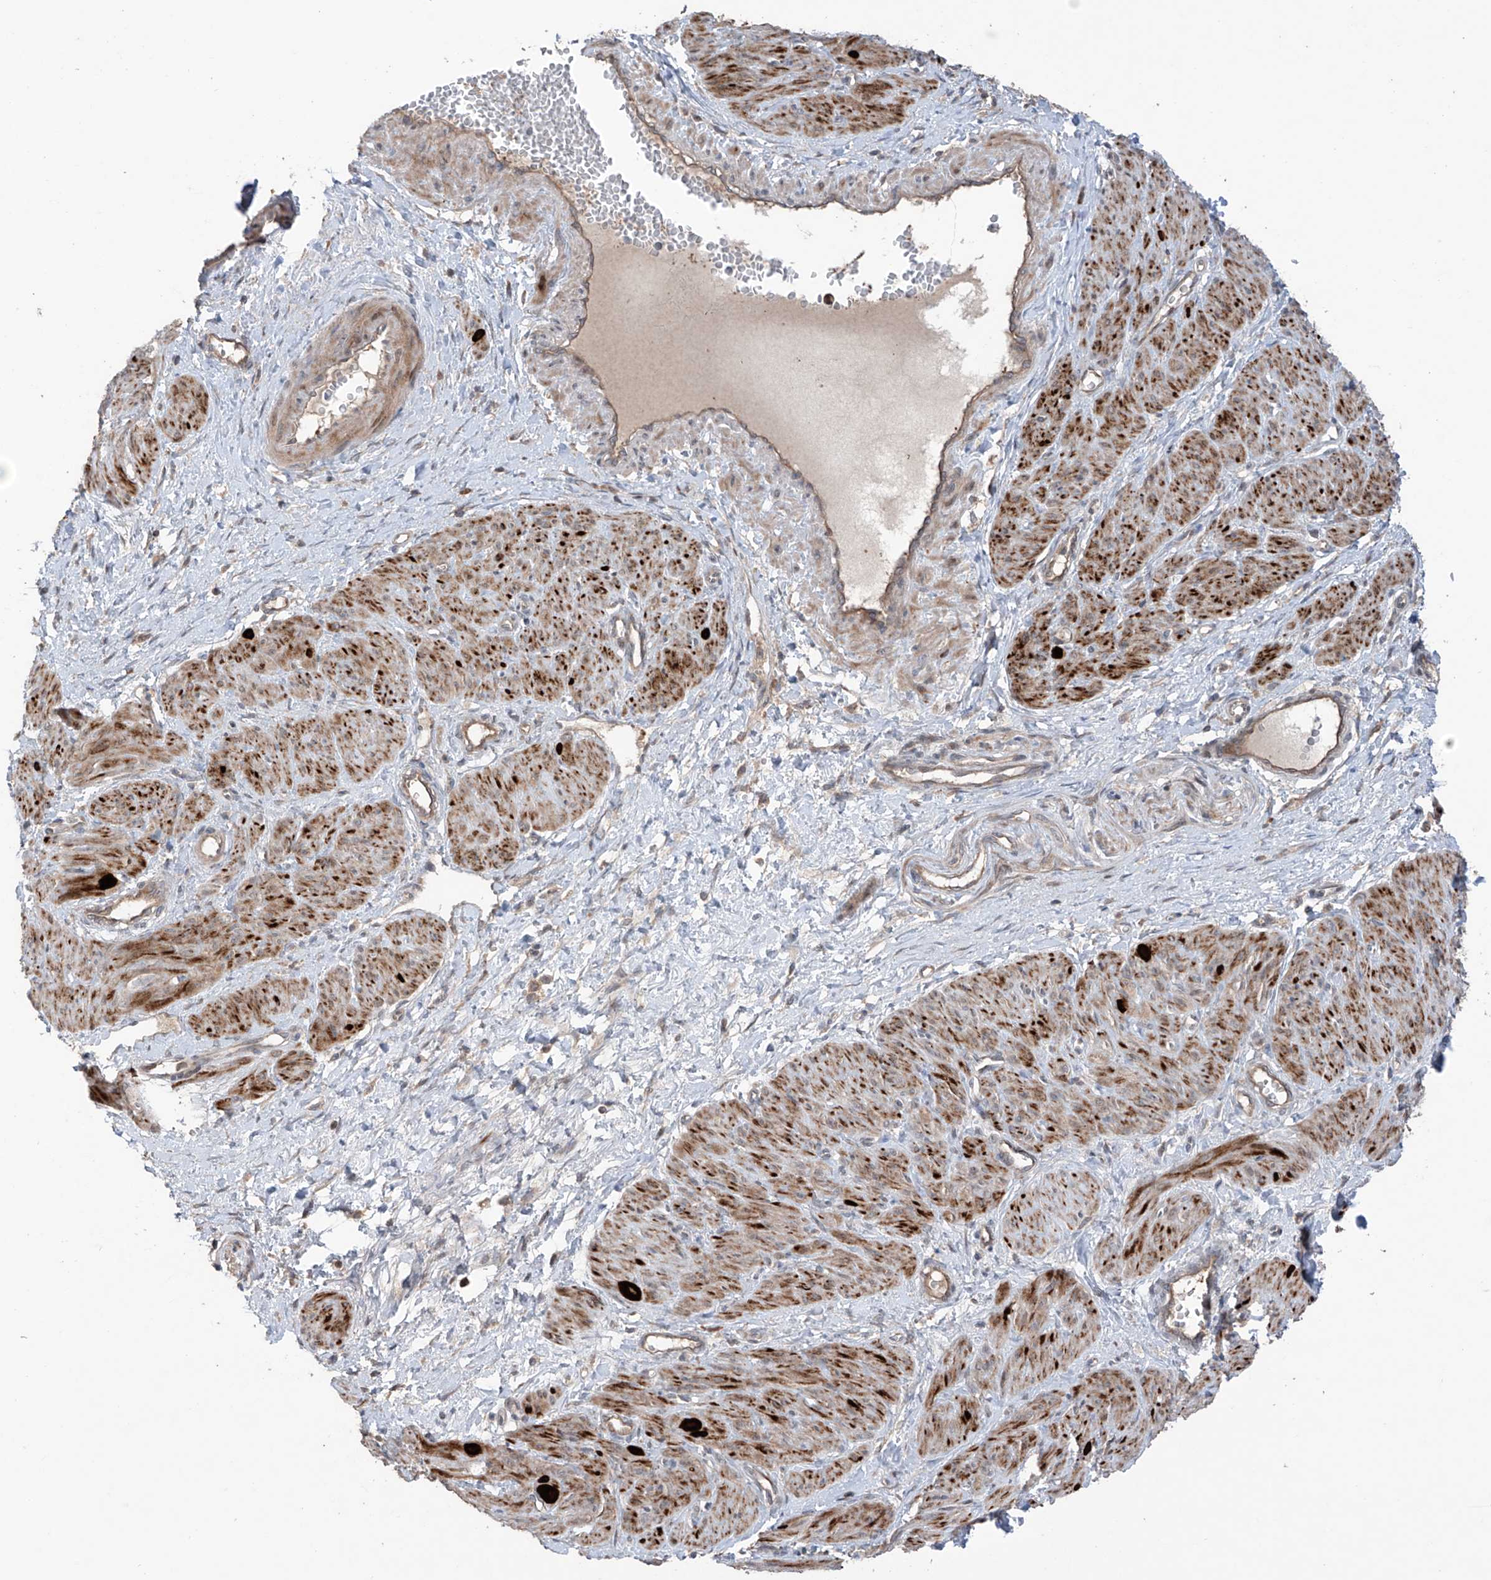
{"staining": {"intensity": "strong", "quantity": "25%-75%", "location": "cytoplasmic/membranous"}, "tissue": "smooth muscle", "cell_type": "Smooth muscle cells", "image_type": "normal", "snomed": [{"axis": "morphology", "description": "Normal tissue, NOS"}, {"axis": "topography", "description": "Endometrium"}], "caption": "Protein staining by immunohistochemistry (IHC) reveals strong cytoplasmic/membranous positivity in approximately 25%-75% of smooth muscle cells in normal smooth muscle.", "gene": "SAMD3", "patient": {"sex": "female", "age": 33}}